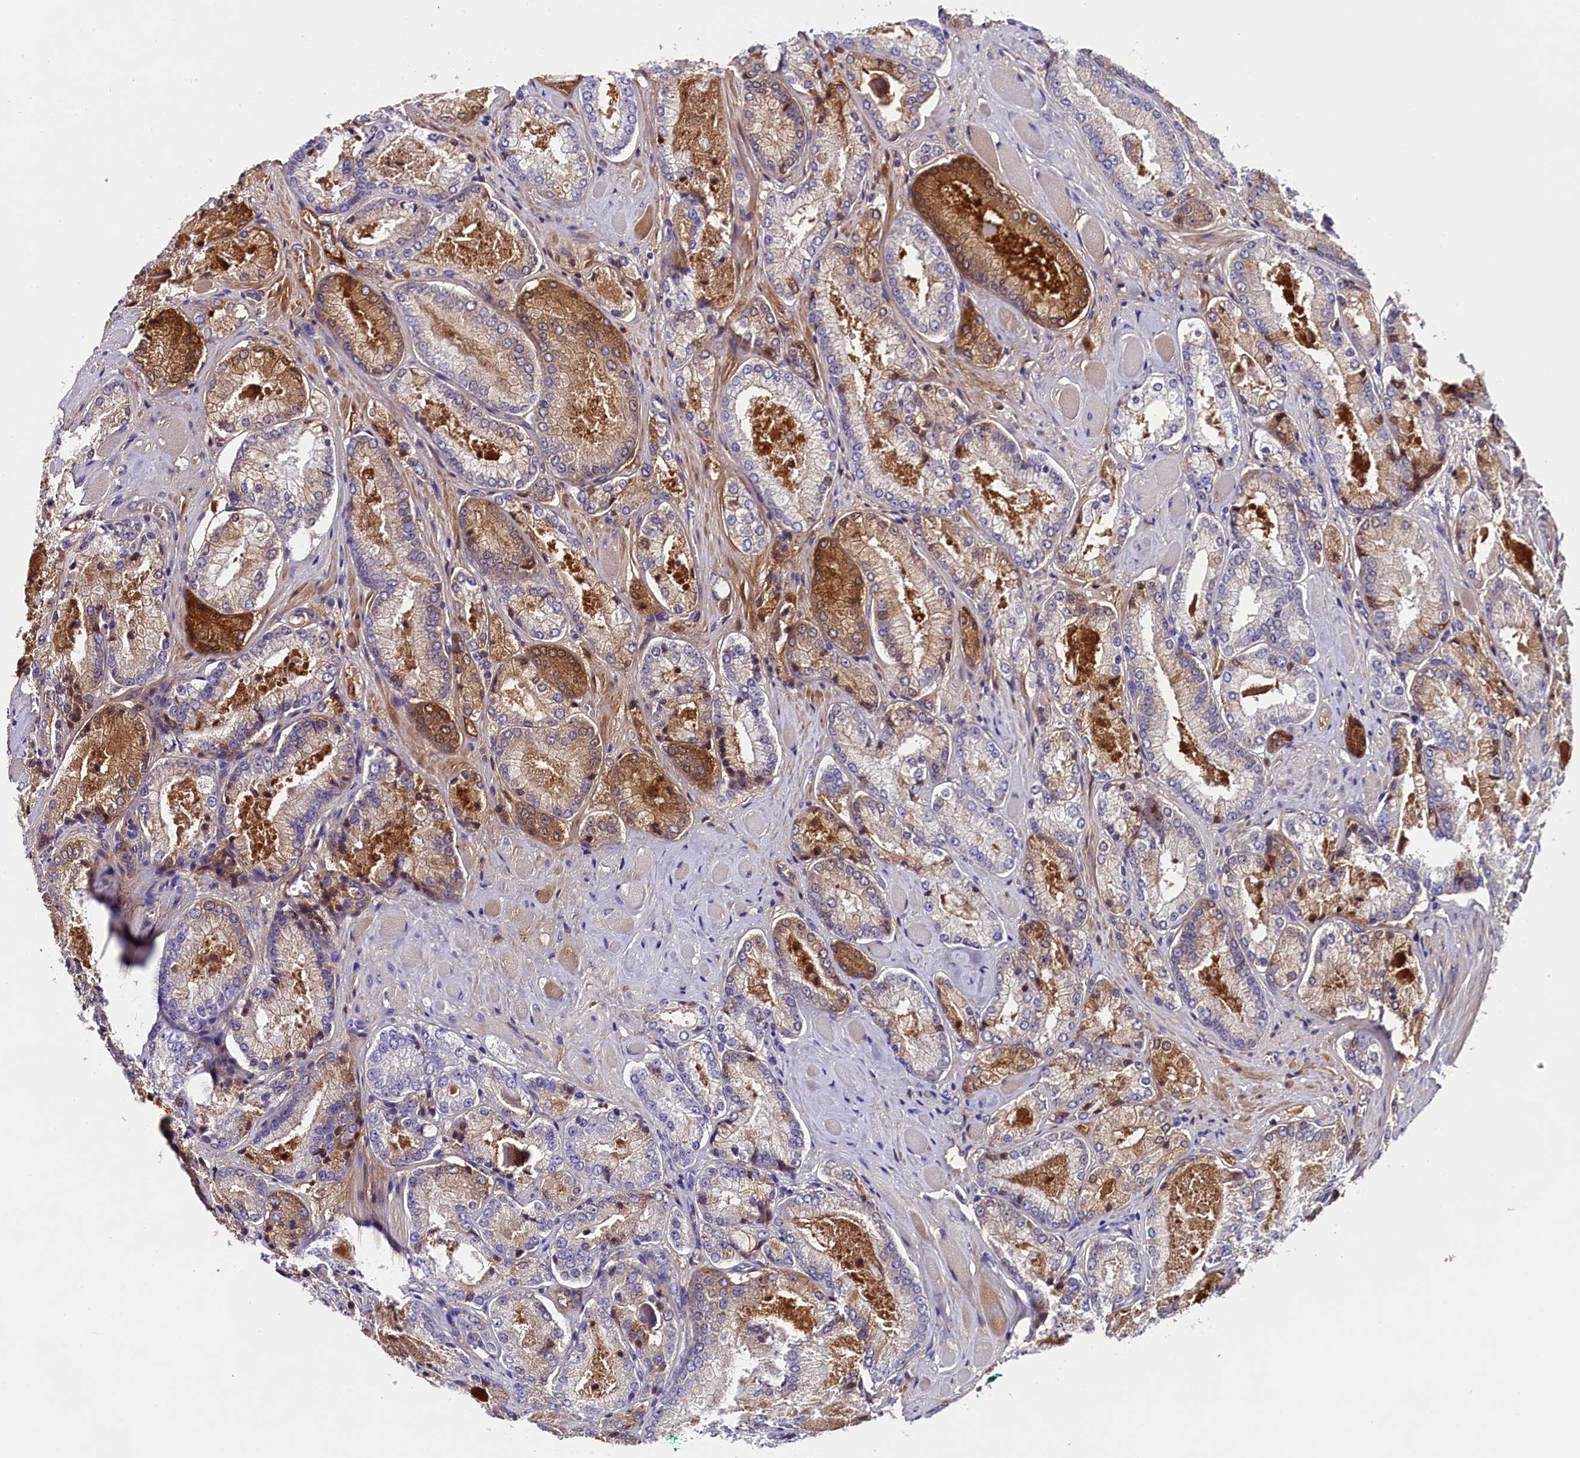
{"staining": {"intensity": "moderate", "quantity": "<25%", "location": "cytoplasmic/membranous"}, "tissue": "prostate cancer", "cell_type": "Tumor cells", "image_type": "cancer", "snomed": [{"axis": "morphology", "description": "Adenocarcinoma, Low grade"}, {"axis": "topography", "description": "Prostate"}], "caption": "The immunohistochemical stain shows moderate cytoplasmic/membranous staining in tumor cells of prostate adenocarcinoma (low-grade) tissue.", "gene": "SOD3", "patient": {"sex": "male", "age": 74}}